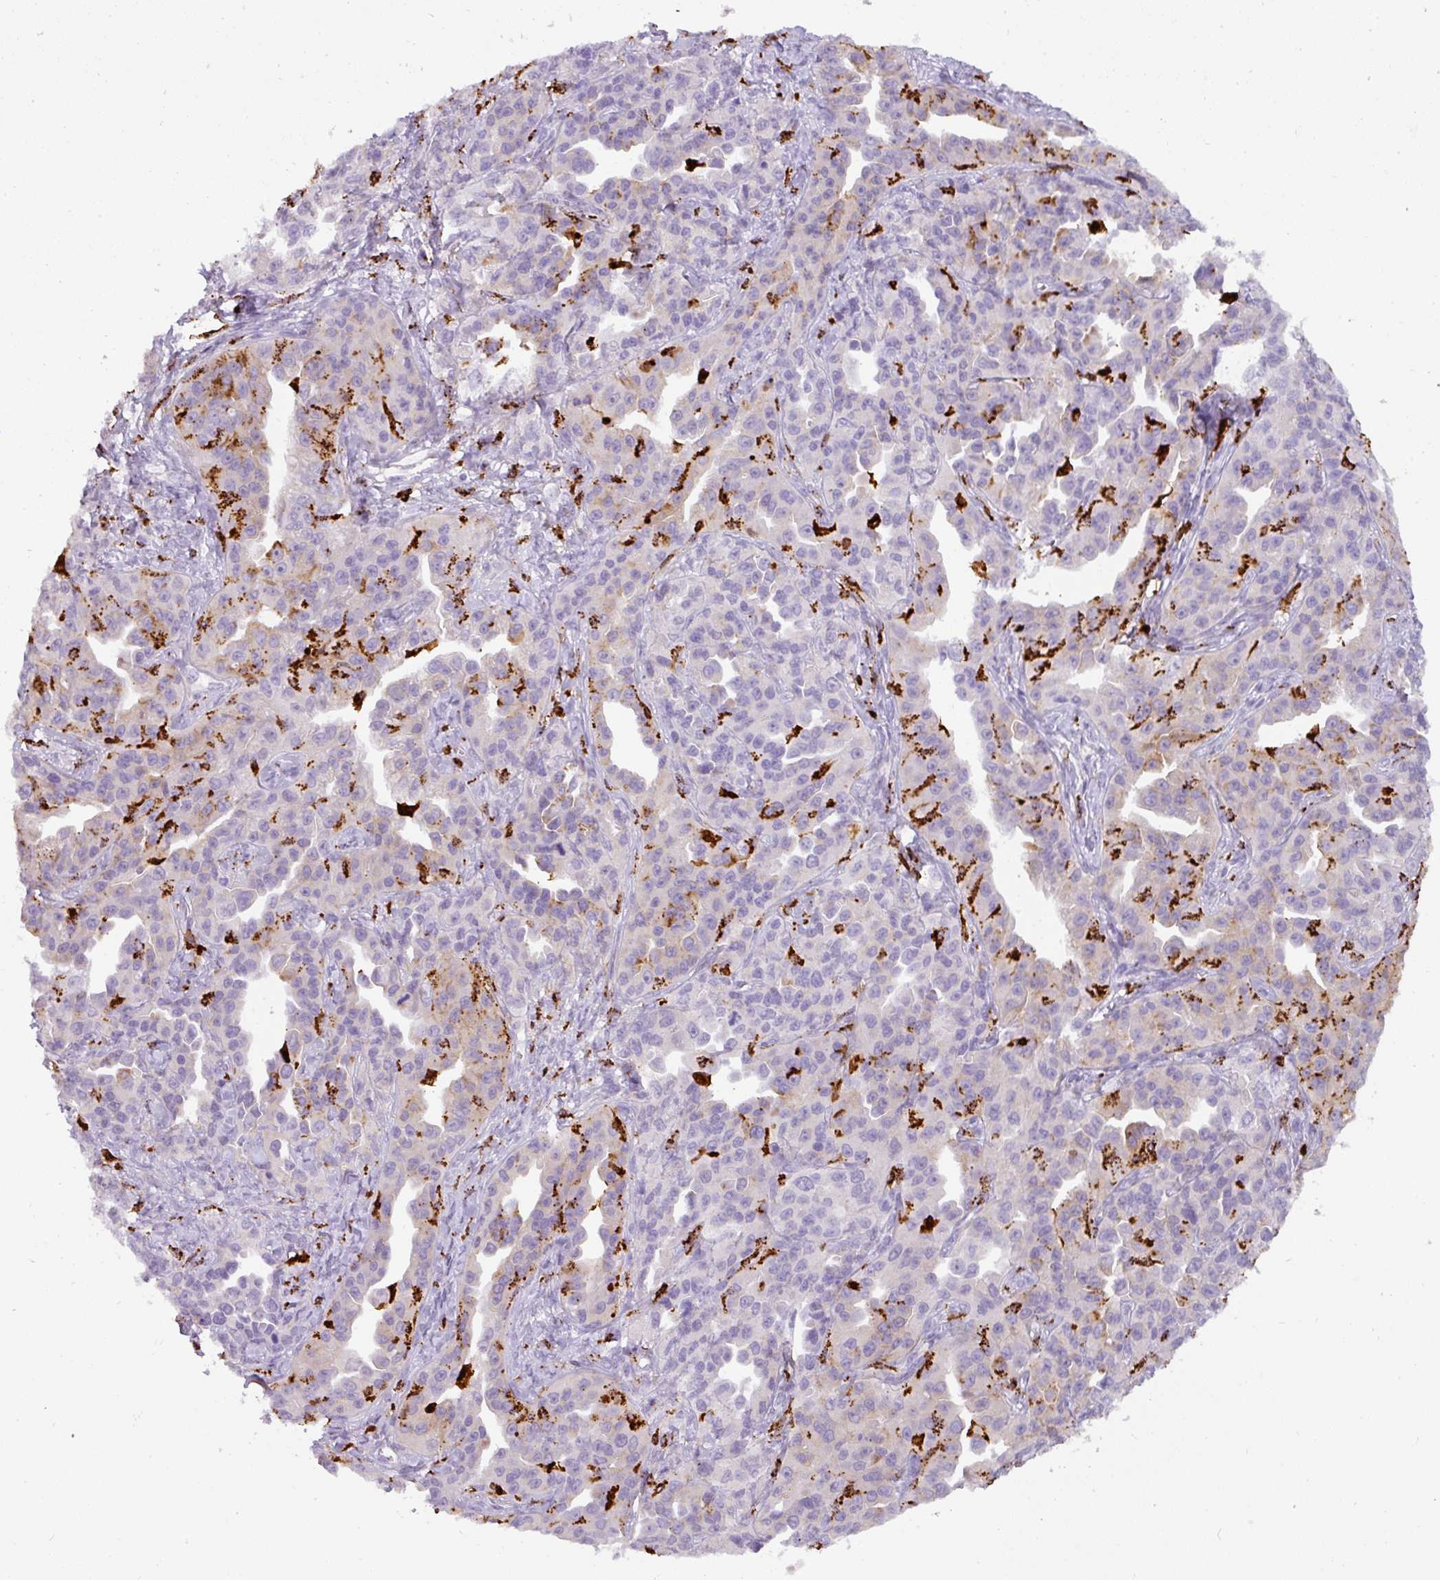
{"staining": {"intensity": "moderate", "quantity": "<25%", "location": "cytoplasmic/membranous"}, "tissue": "ovarian cancer", "cell_type": "Tumor cells", "image_type": "cancer", "snomed": [{"axis": "morphology", "description": "Cystadenocarcinoma, serous, NOS"}, {"axis": "topography", "description": "Ovary"}], "caption": "The photomicrograph displays a brown stain indicating the presence of a protein in the cytoplasmic/membranous of tumor cells in ovarian cancer.", "gene": "MMACHC", "patient": {"sex": "female", "age": 75}}